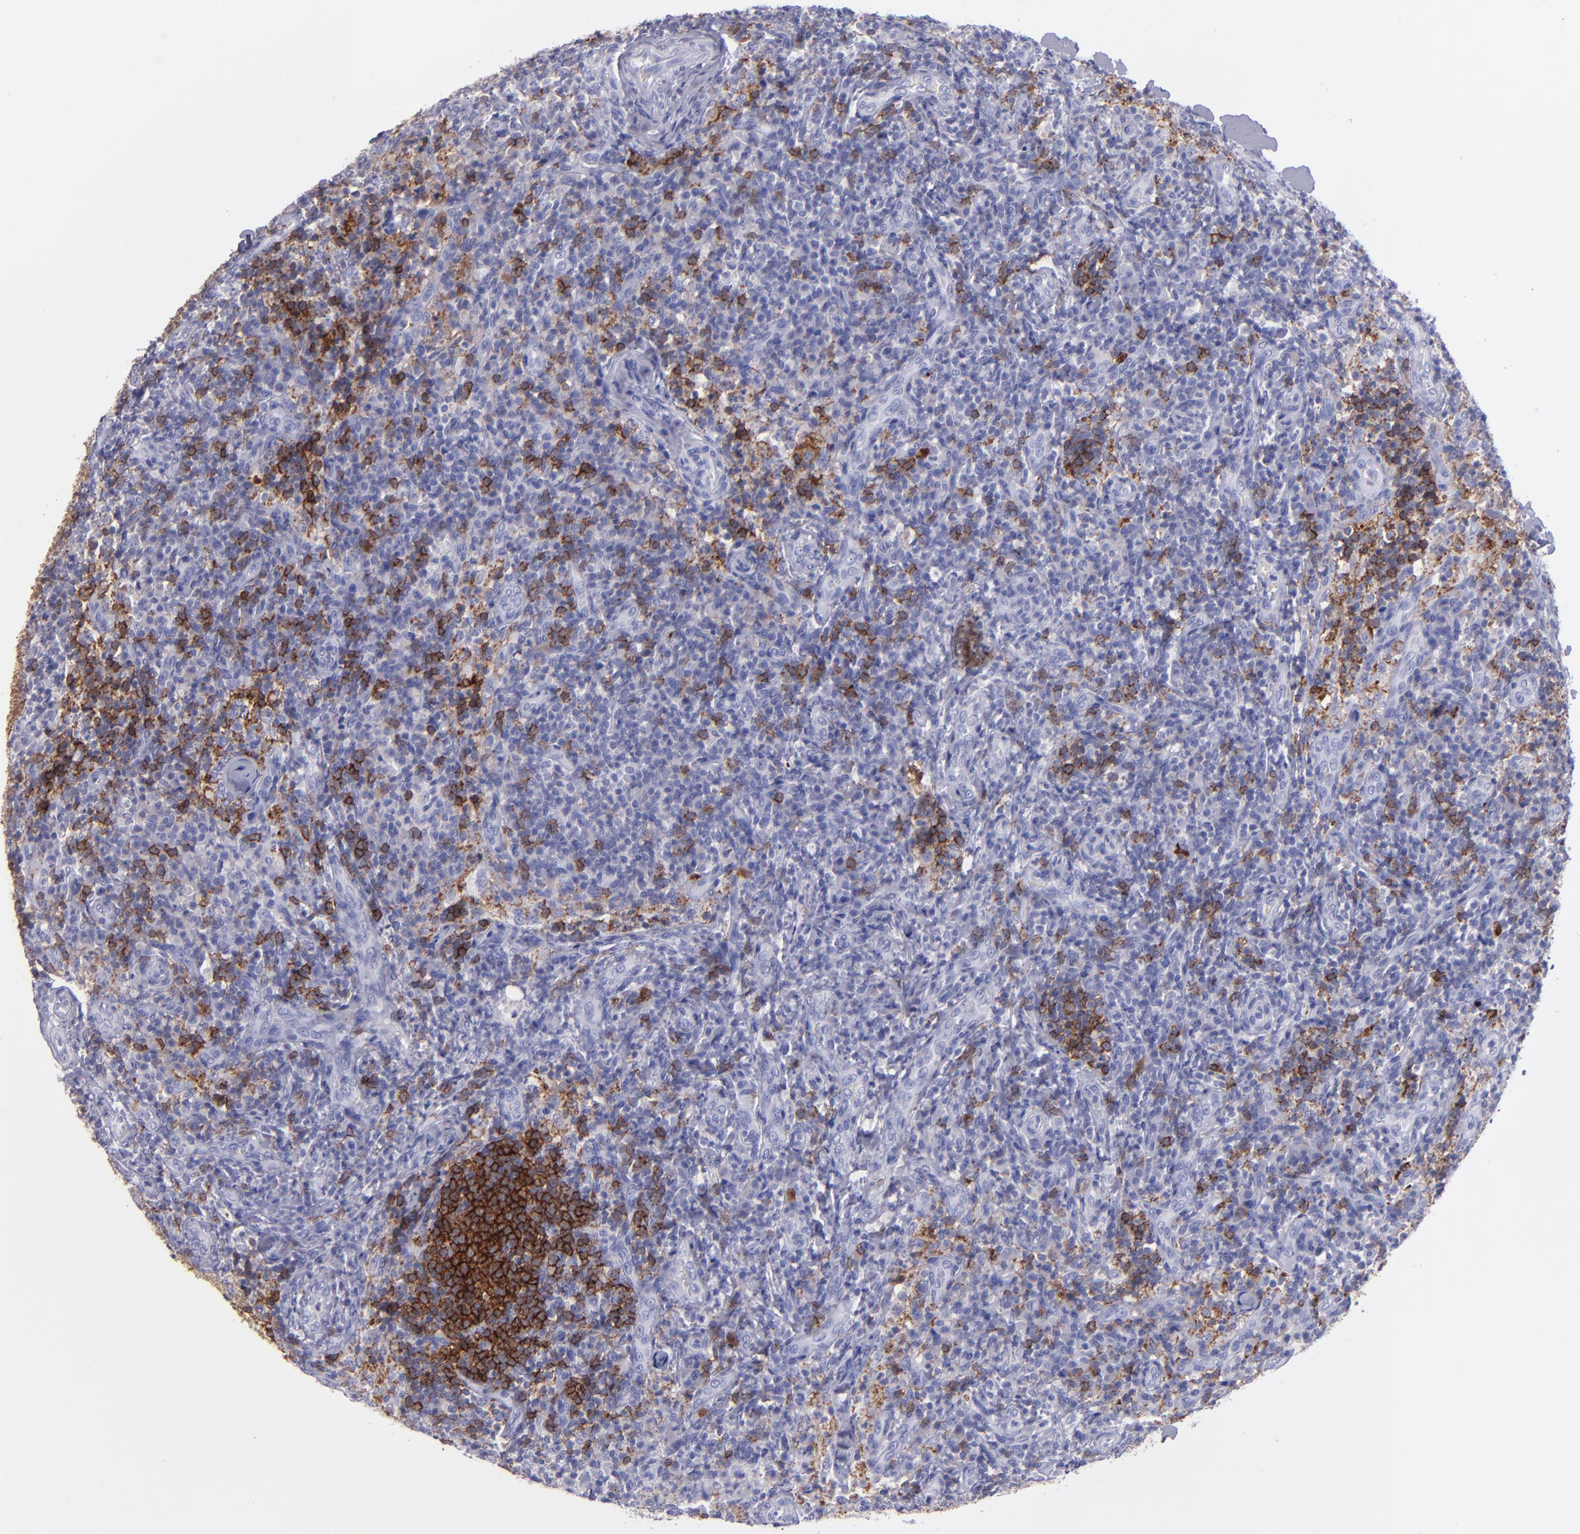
{"staining": {"intensity": "moderate", "quantity": "25%-75%", "location": "cytoplasmic/membranous"}, "tissue": "lymph node", "cell_type": "Germinal center cells", "image_type": "normal", "snomed": [{"axis": "morphology", "description": "Normal tissue, NOS"}, {"axis": "morphology", "description": "Inflammation, NOS"}, {"axis": "topography", "description": "Lymph node"}], "caption": "Immunohistochemical staining of benign lymph node shows 25%-75% levels of moderate cytoplasmic/membranous protein staining in approximately 25%-75% of germinal center cells. The staining was performed using DAB (3,3'-diaminobenzidine), with brown indicating positive protein expression. Nuclei are stained blue with hematoxylin.", "gene": "CD37", "patient": {"sex": "male", "age": 46}}